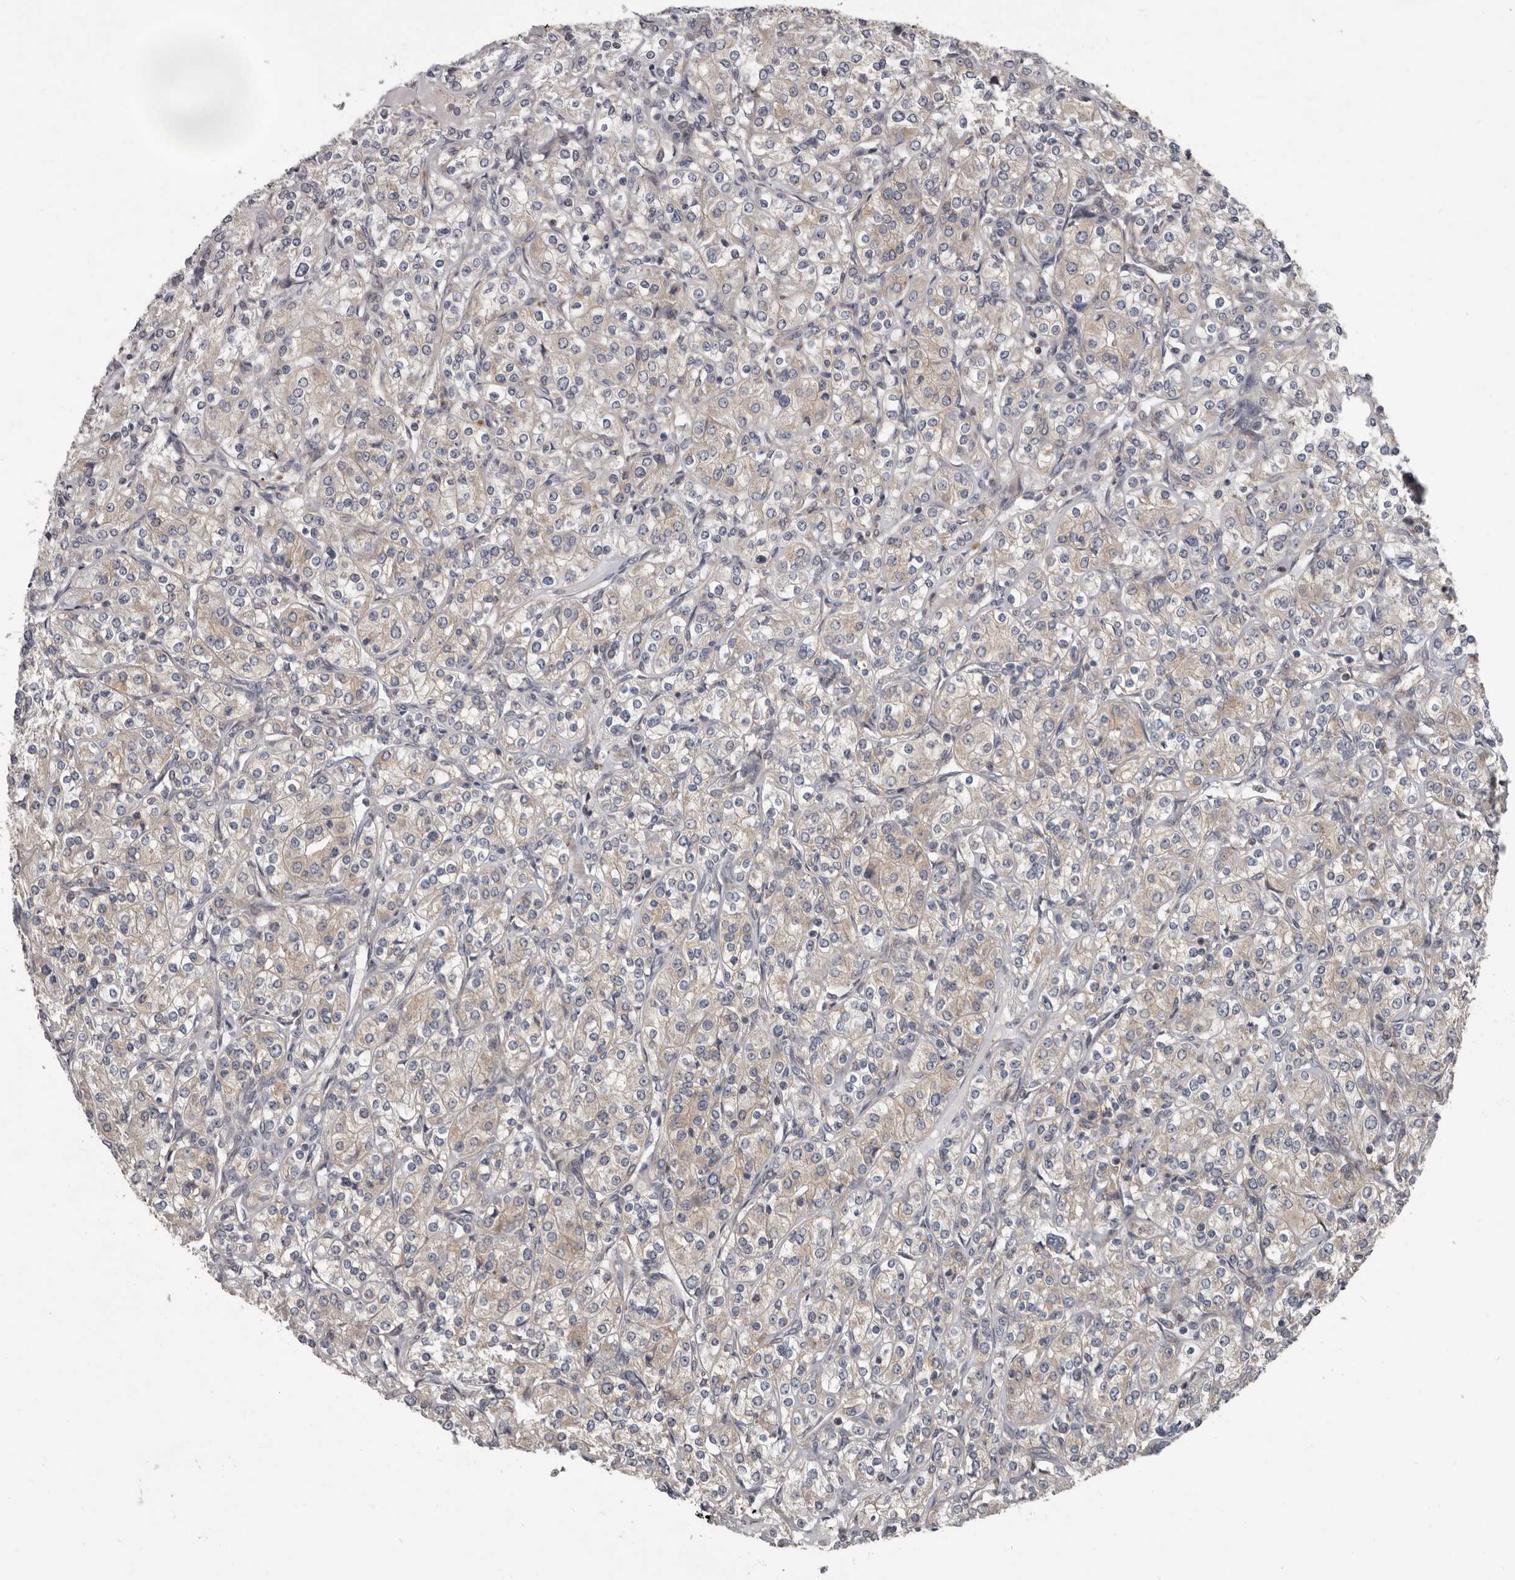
{"staining": {"intensity": "weak", "quantity": "<25%", "location": "cytoplasmic/membranous"}, "tissue": "renal cancer", "cell_type": "Tumor cells", "image_type": "cancer", "snomed": [{"axis": "morphology", "description": "Adenocarcinoma, NOS"}, {"axis": "topography", "description": "Kidney"}], "caption": "The micrograph displays no staining of tumor cells in renal cancer.", "gene": "FGFR4", "patient": {"sex": "male", "age": 77}}